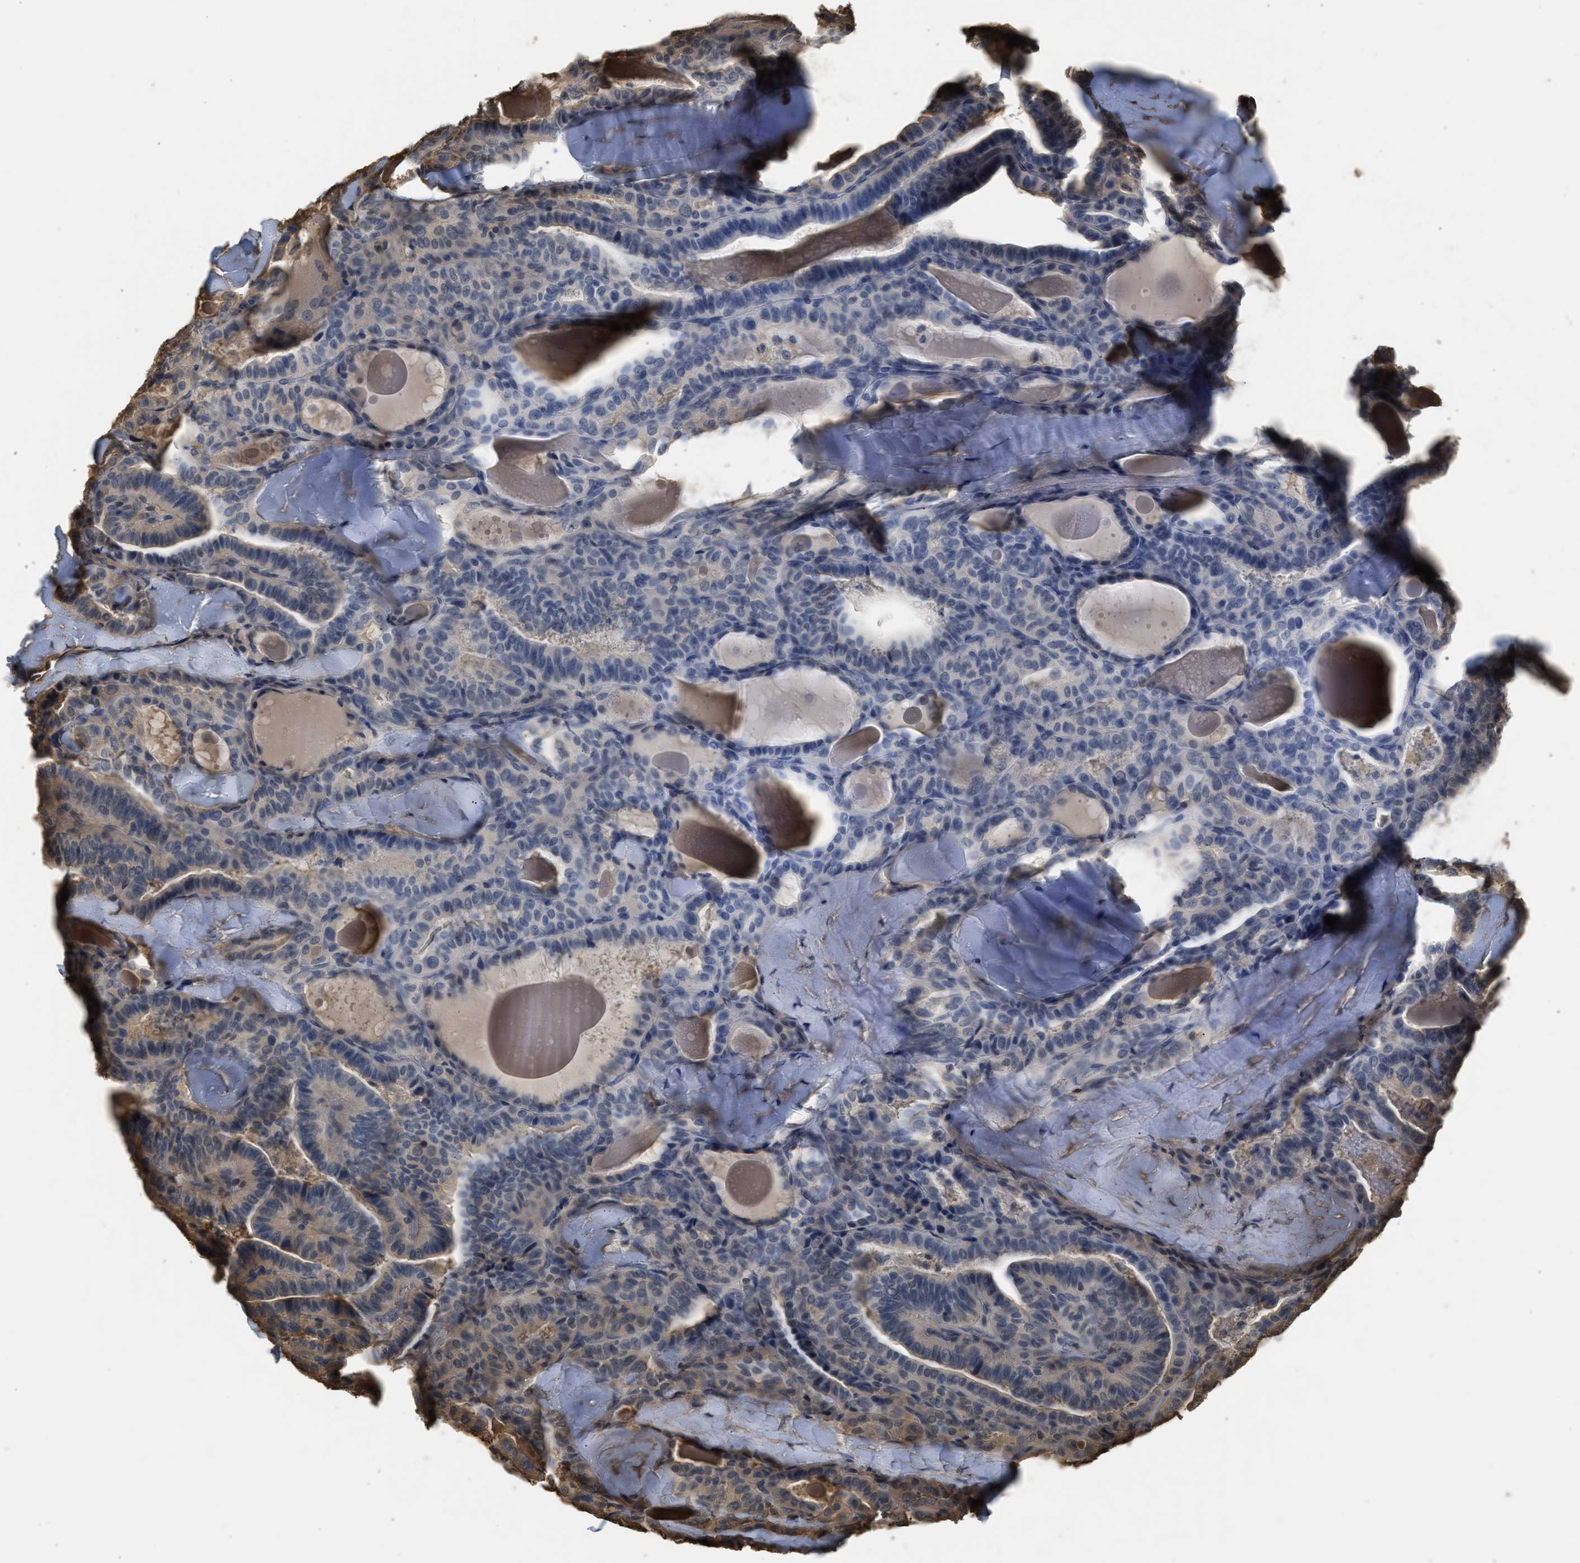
{"staining": {"intensity": "negative", "quantity": "none", "location": "none"}, "tissue": "thyroid cancer", "cell_type": "Tumor cells", "image_type": "cancer", "snomed": [{"axis": "morphology", "description": "Papillary adenocarcinoma, NOS"}, {"axis": "topography", "description": "Thyroid gland"}], "caption": "Tumor cells are negative for brown protein staining in papillary adenocarcinoma (thyroid). (DAB (3,3'-diaminobenzidine) immunohistochemistry (IHC) with hematoxylin counter stain).", "gene": "ARHGDIA", "patient": {"sex": "male", "age": 77}}